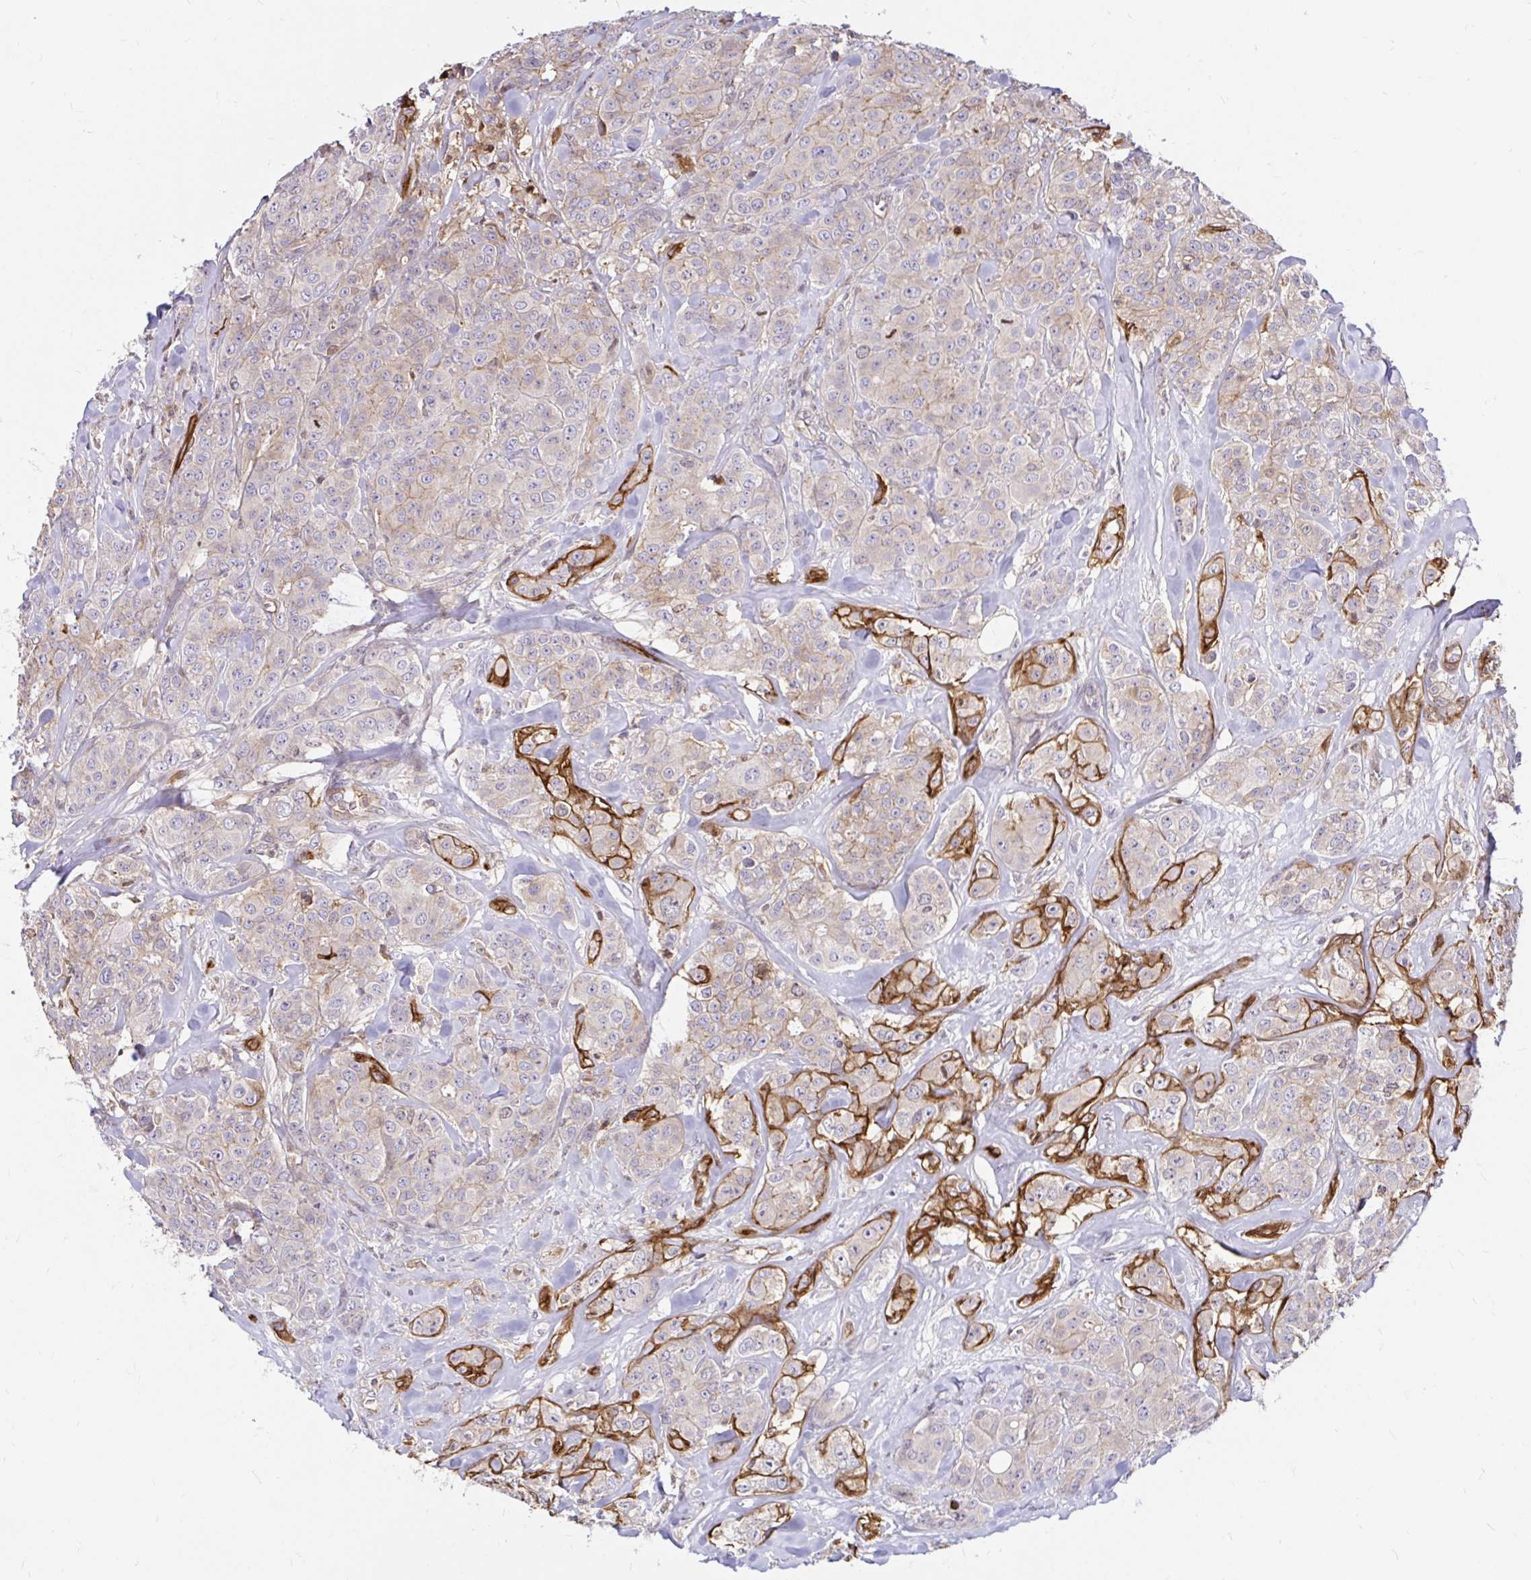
{"staining": {"intensity": "weak", "quantity": "<25%", "location": "cytoplasmic/membranous"}, "tissue": "breast cancer", "cell_type": "Tumor cells", "image_type": "cancer", "snomed": [{"axis": "morphology", "description": "Normal tissue, NOS"}, {"axis": "morphology", "description": "Duct carcinoma"}, {"axis": "topography", "description": "Breast"}], "caption": "The micrograph shows no significant expression in tumor cells of breast cancer (invasive ductal carcinoma).", "gene": "ITGA2", "patient": {"sex": "female", "age": 43}}